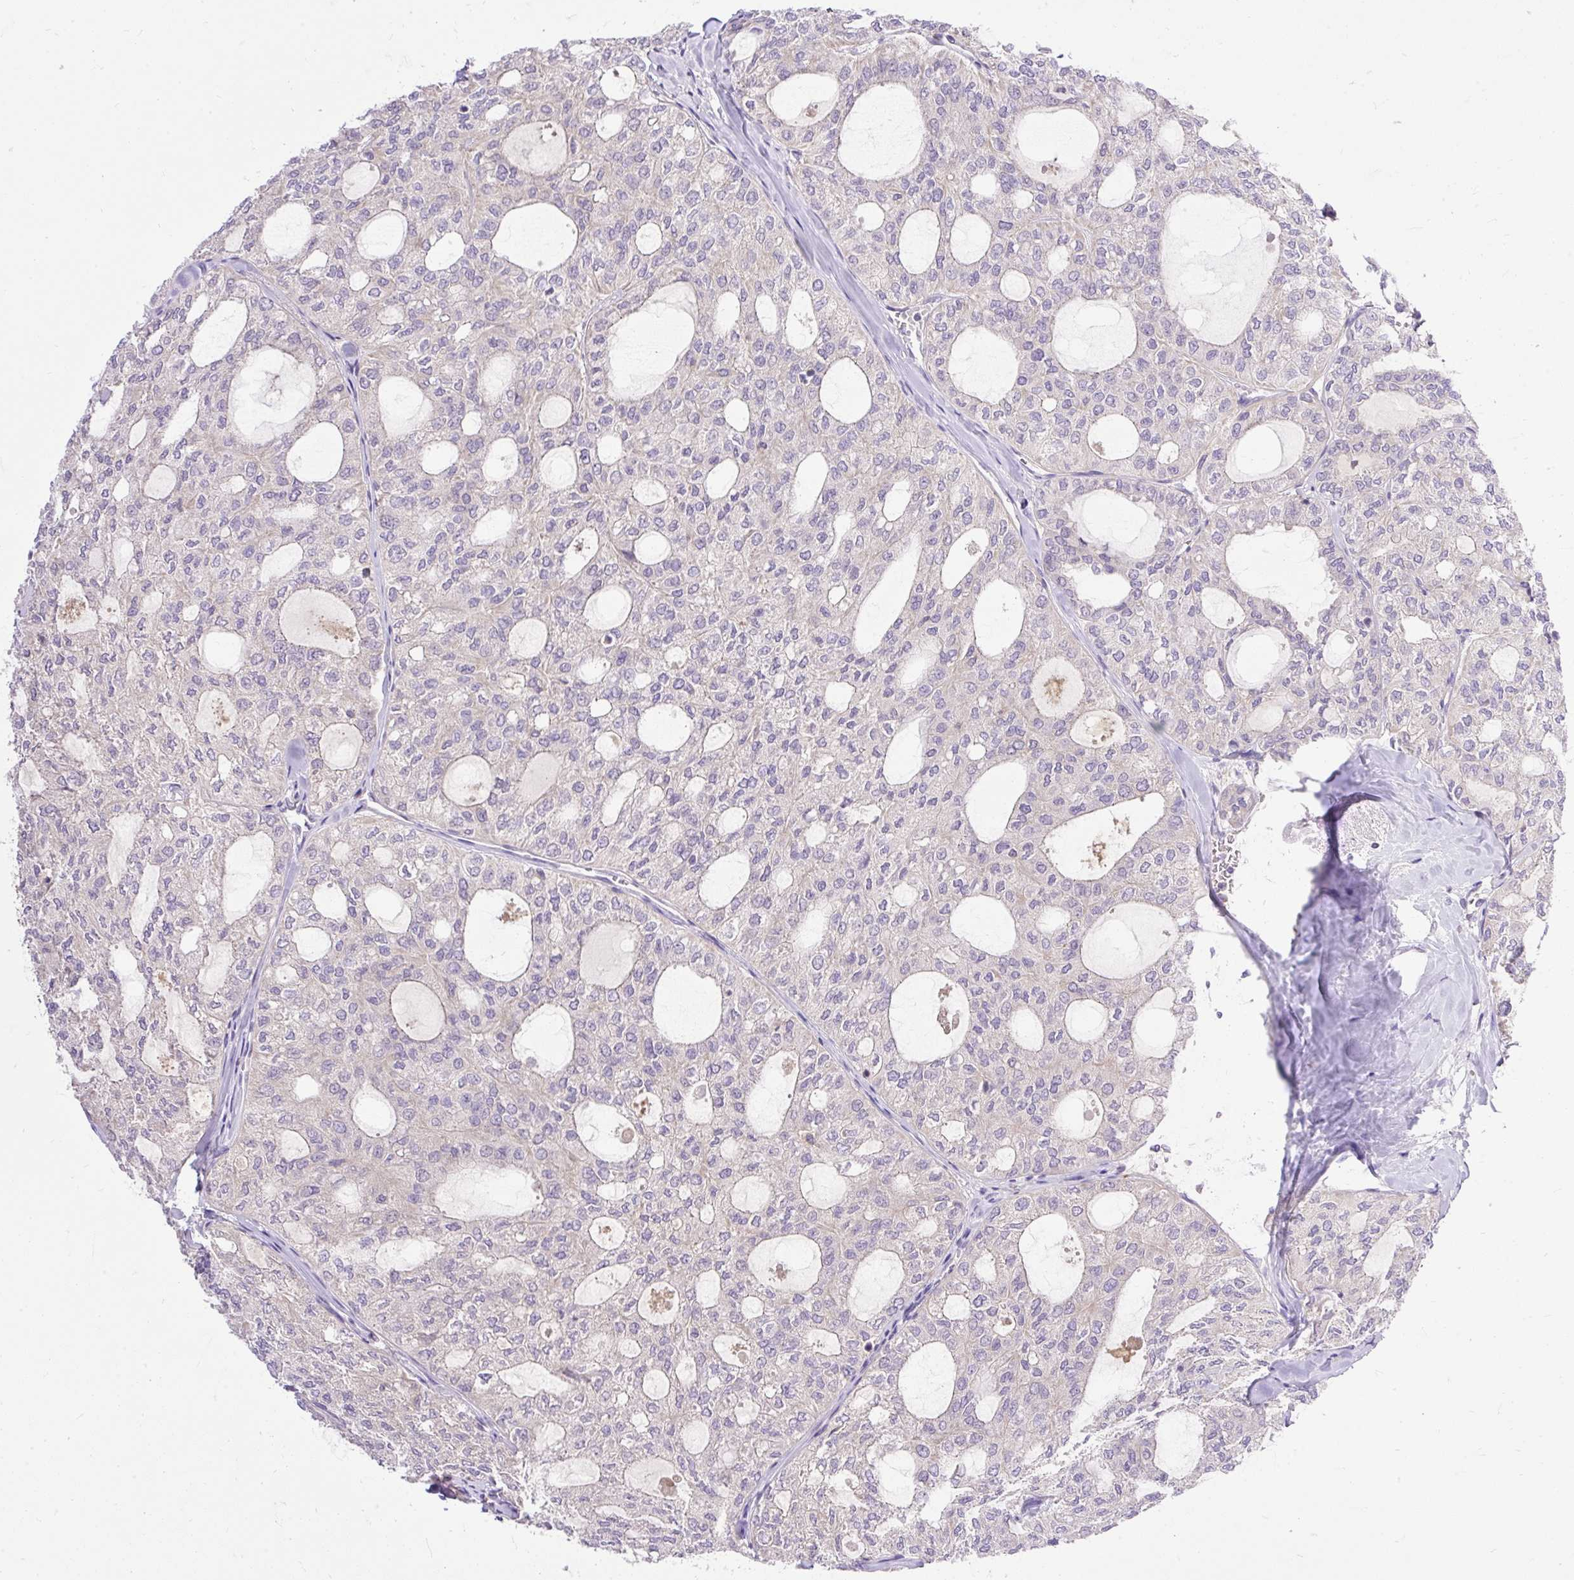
{"staining": {"intensity": "negative", "quantity": "none", "location": "none"}, "tissue": "thyroid cancer", "cell_type": "Tumor cells", "image_type": "cancer", "snomed": [{"axis": "morphology", "description": "Follicular adenoma carcinoma, NOS"}, {"axis": "topography", "description": "Thyroid gland"}], "caption": "An immunohistochemistry micrograph of thyroid cancer is shown. There is no staining in tumor cells of thyroid cancer.", "gene": "HEXB", "patient": {"sex": "male", "age": 75}}